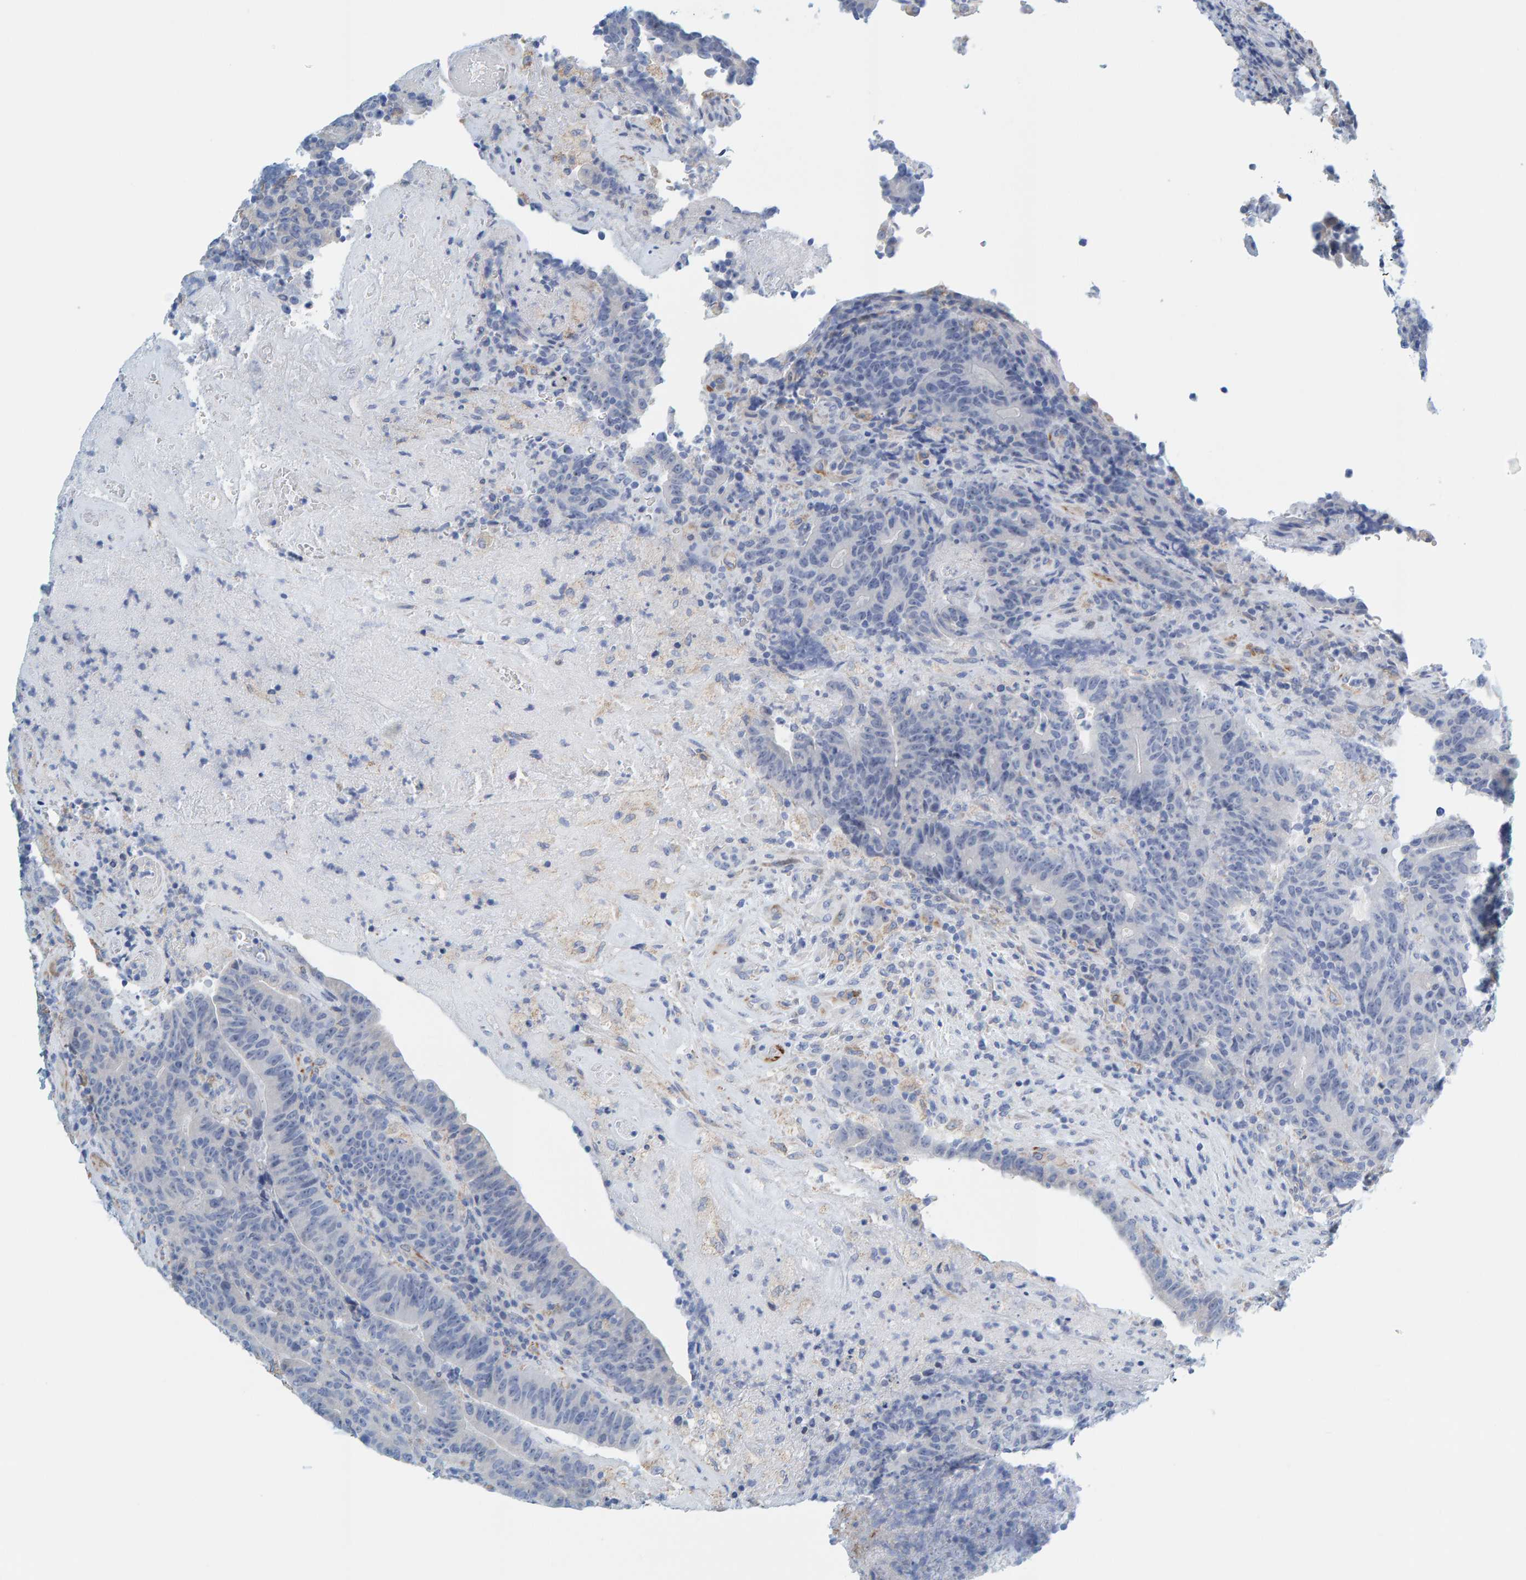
{"staining": {"intensity": "negative", "quantity": "none", "location": "none"}, "tissue": "colorectal cancer", "cell_type": "Tumor cells", "image_type": "cancer", "snomed": [{"axis": "morphology", "description": "Normal tissue, NOS"}, {"axis": "morphology", "description": "Adenocarcinoma, NOS"}, {"axis": "topography", "description": "Colon"}], "caption": "A high-resolution image shows immunohistochemistry staining of colorectal cancer, which reveals no significant positivity in tumor cells.", "gene": "MAP1B", "patient": {"sex": "female", "age": 75}}